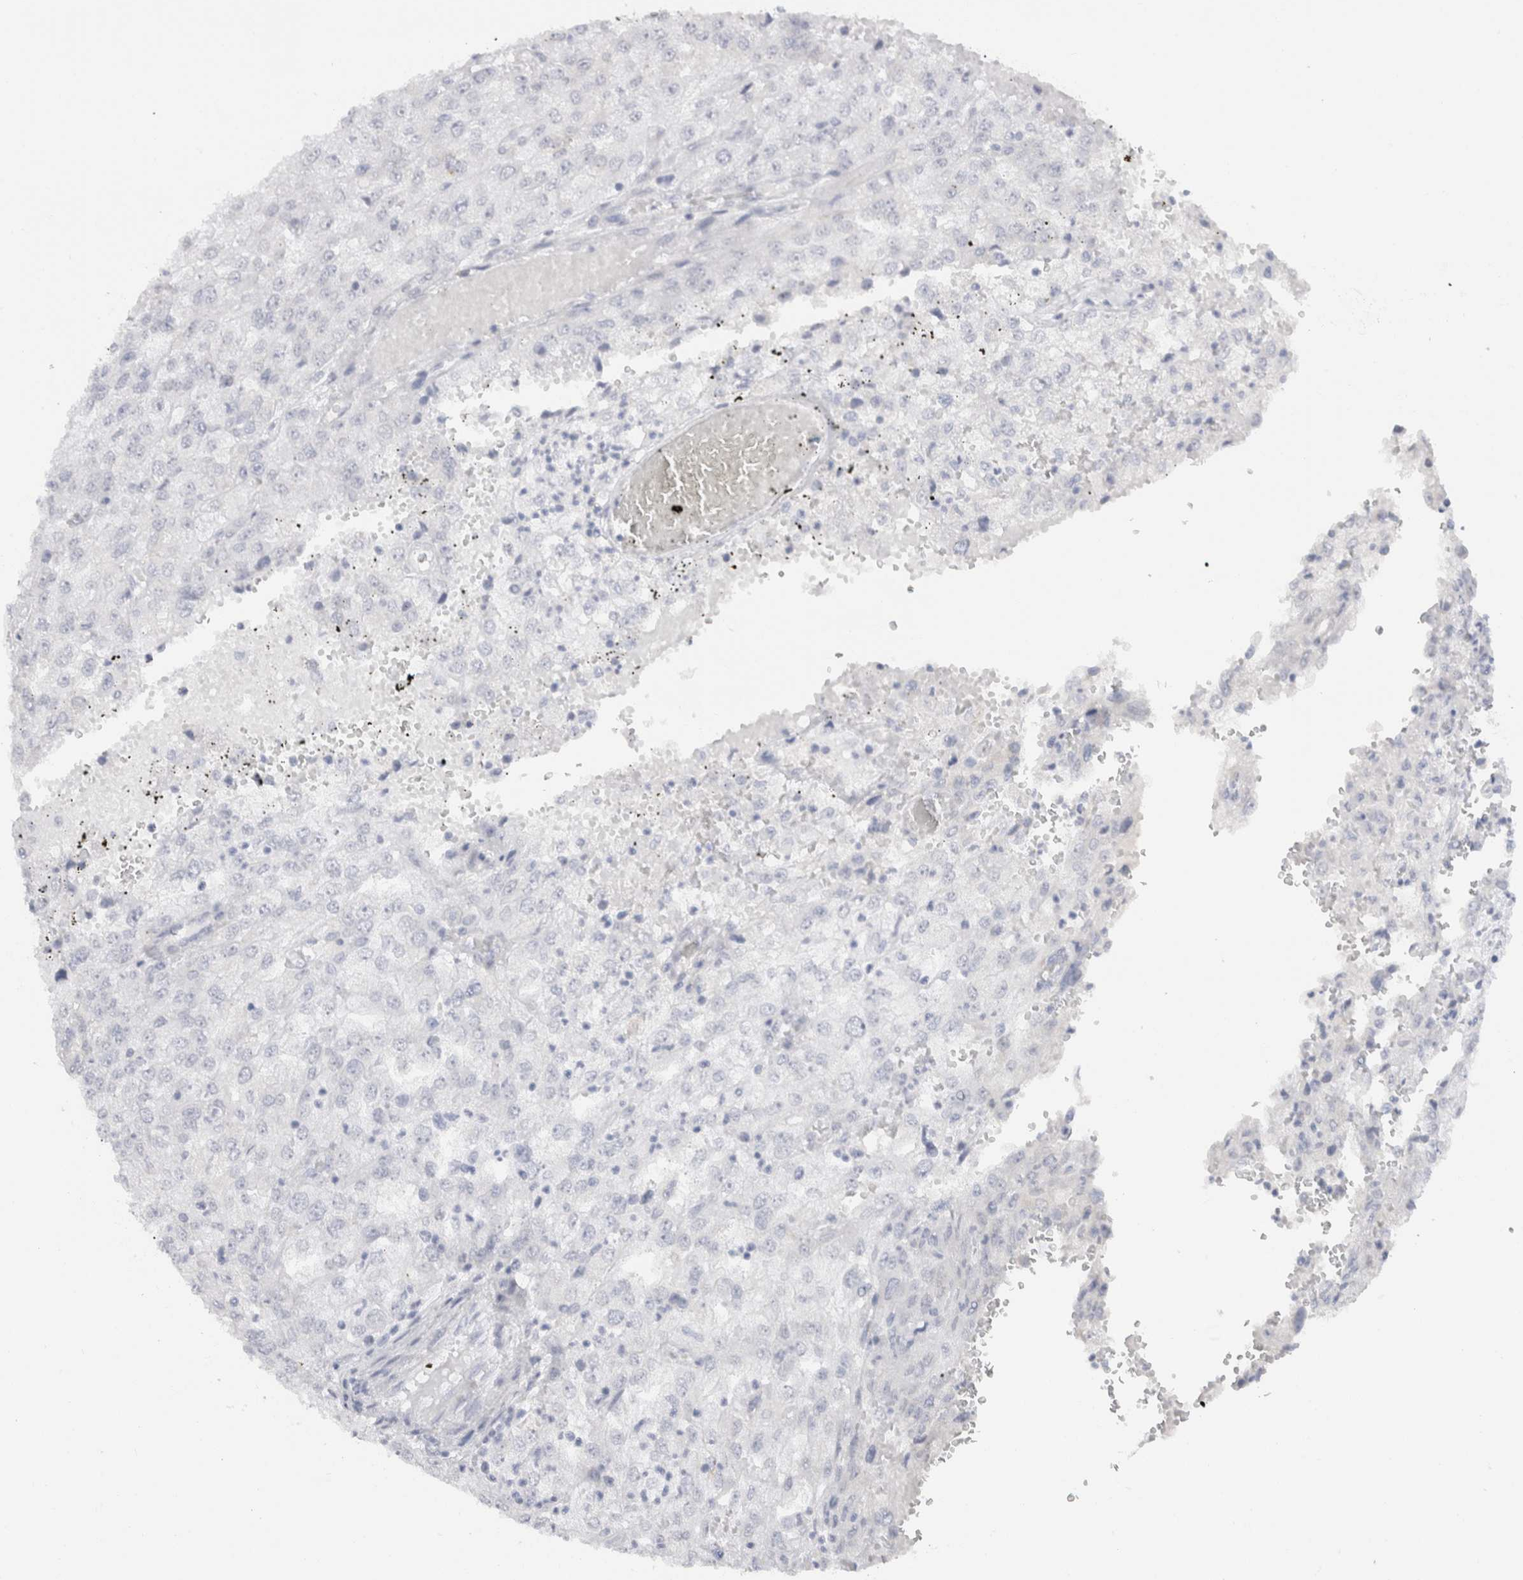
{"staining": {"intensity": "negative", "quantity": "none", "location": "none"}, "tissue": "renal cancer", "cell_type": "Tumor cells", "image_type": "cancer", "snomed": [{"axis": "morphology", "description": "Adenocarcinoma, NOS"}, {"axis": "topography", "description": "Kidney"}], "caption": "DAB (3,3'-diaminobenzidine) immunohistochemical staining of renal cancer (adenocarcinoma) demonstrates no significant staining in tumor cells.", "gene": "C9orf50", "patient": {"sex": "female", "age": 54}}